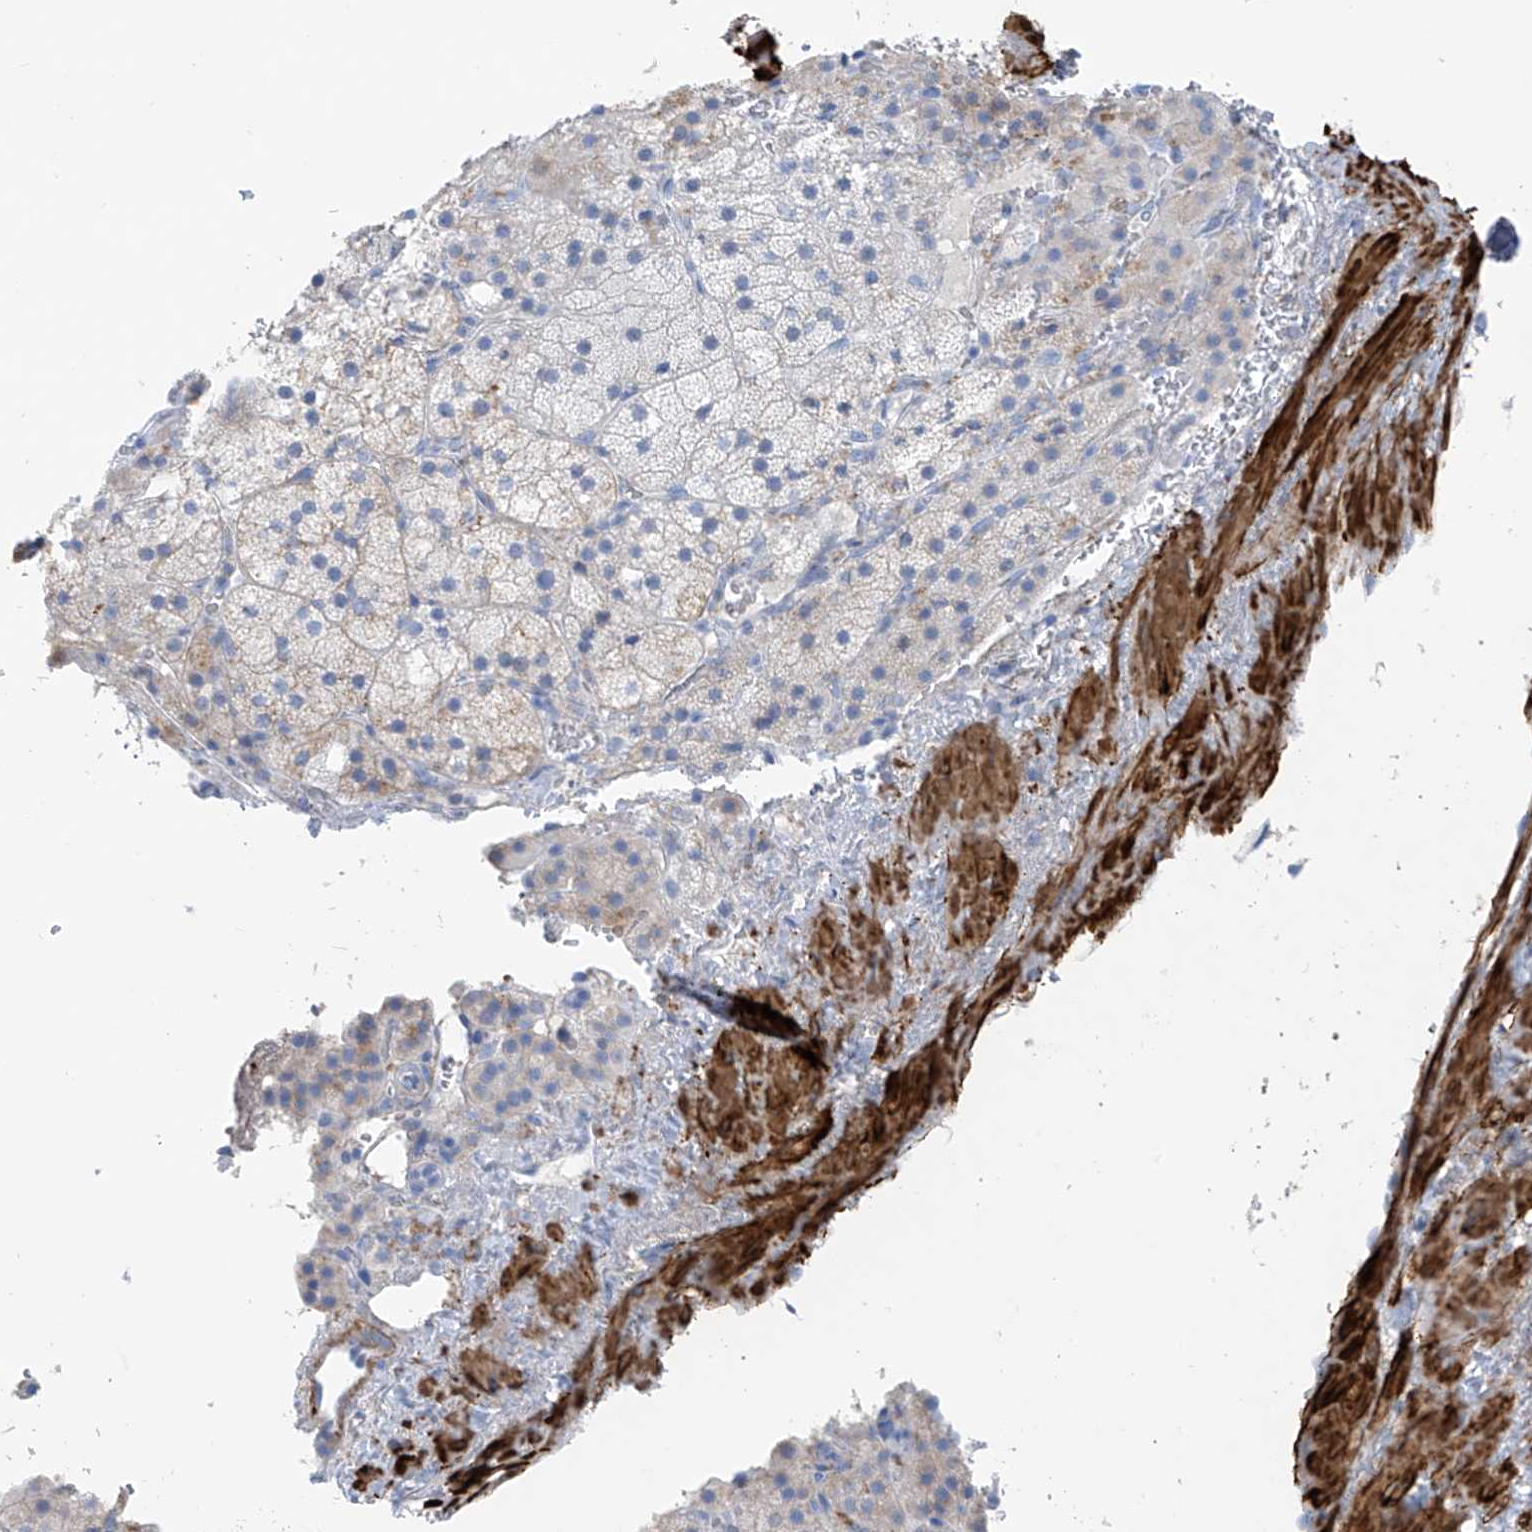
{"staining": {"intensity": "moderate", "quantity": "<25%", "location": "cytoplasmic/membranous"}, "tissue": "adrenal gland", "cell_type": "Glandular cells", "image_type": "normal", "snomed": [{"axis": "morphology", "description": "Normal tissue, NOS"}, {"axis": "topography", "description": "Adrenal gland"}], "caption": "Protein staining exhibits moderate cytoplasmic/membranous positivity in approximately <25% of glandular cells in normal adrenal gland. (Brightfield microscopy of DAB IHC at high magnification).", "gene": "GLMP", "patient": {"sex": "female", "age": 59}}